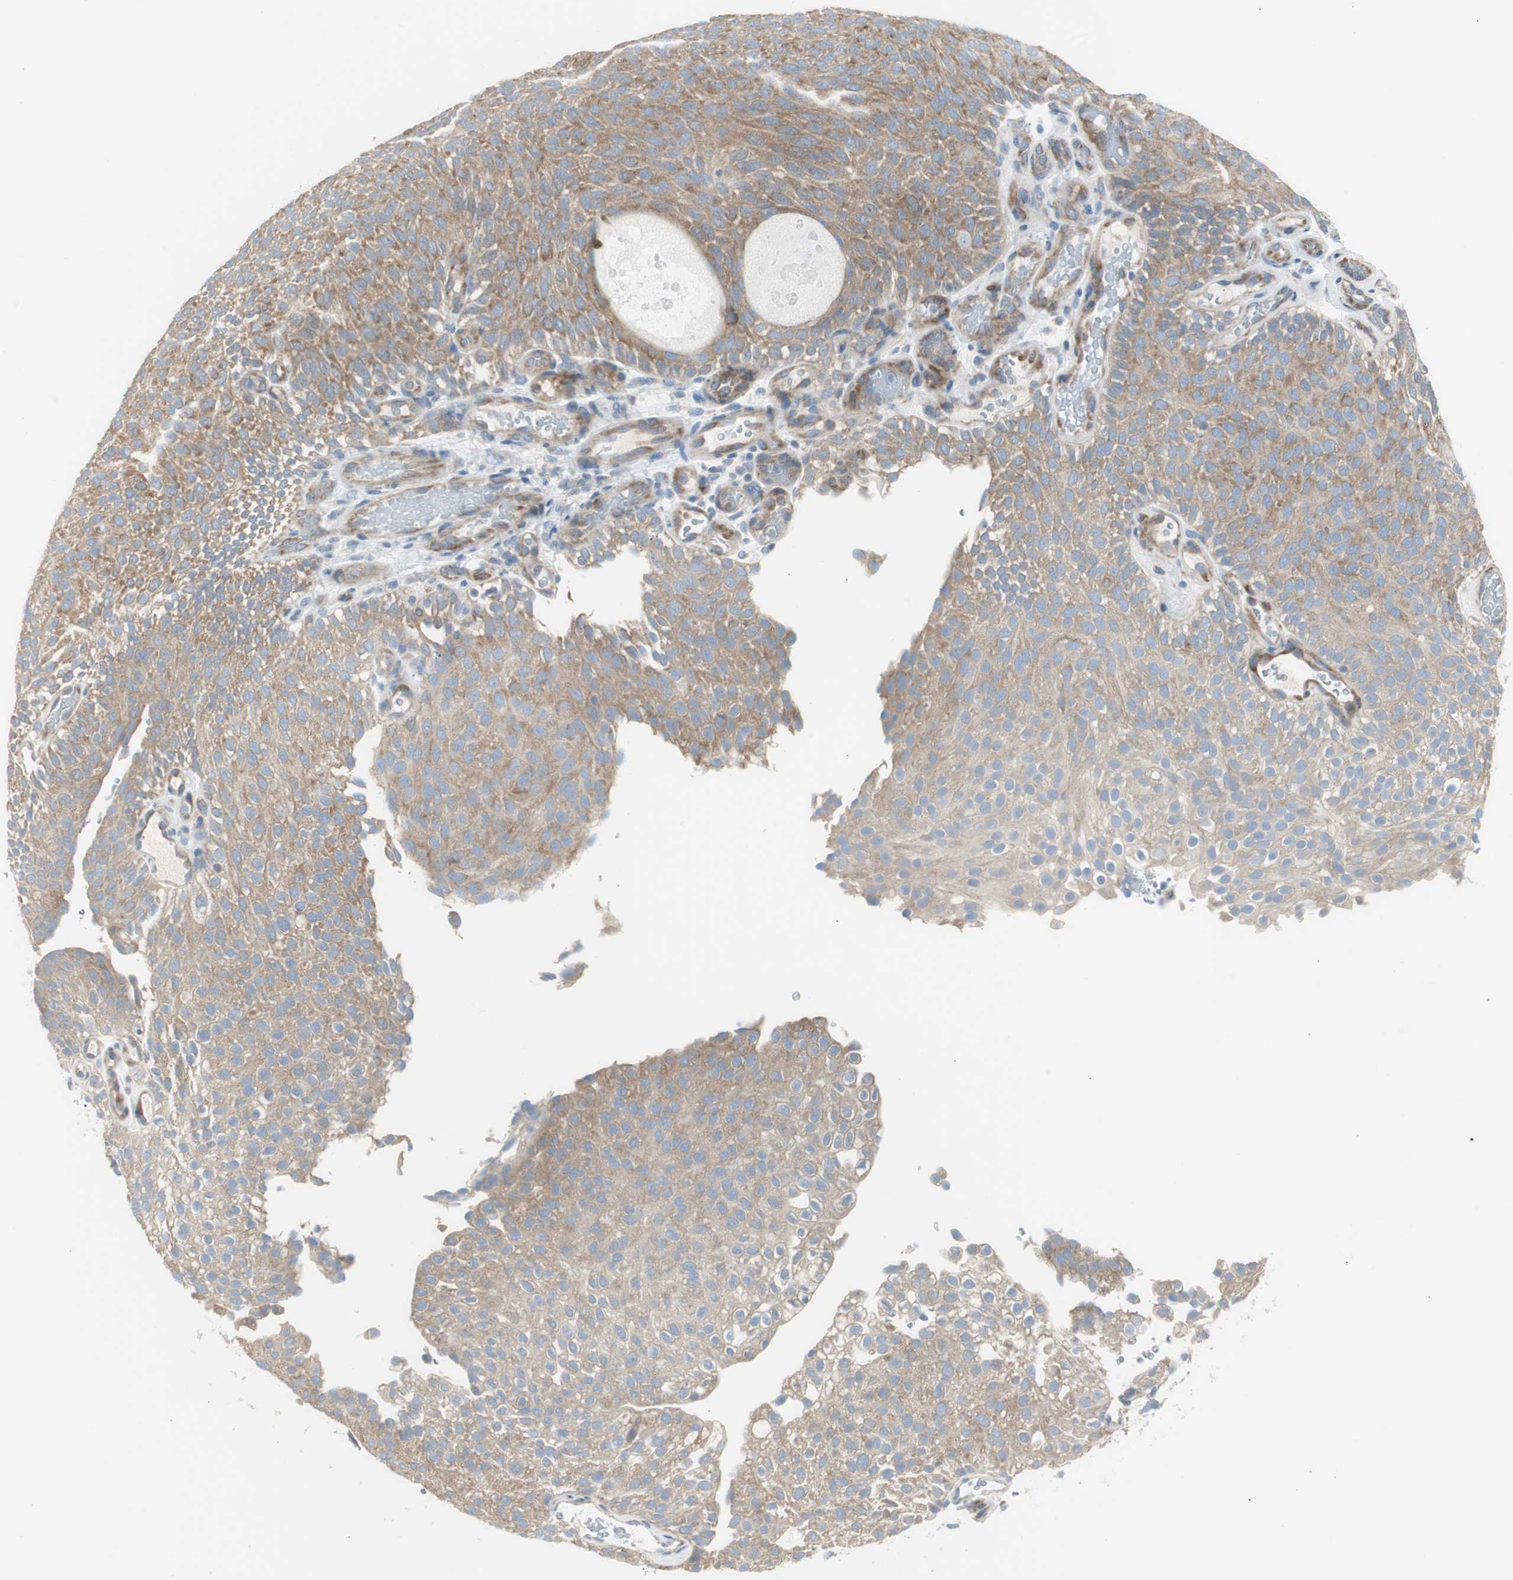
{"staining": {"intensity": "moderate", "quantity": ">75%", "location": "cytoplasmic/membranous"}, "tissue": "urothelial cancer", "cell_type": "Tumor cells", "image_type": "cancer", "snomed": [{"axis": "morphology", "description": "Urothelial carcinoma, Low grade"}, {"axis": "topography", "description": "Urinary bladder"}], "caption": "Urothelial carcinoma (low-grade) tissue reveals moderate cytoplasmic/membranous positivity in approximately >75% of tumor cells, visualized by immunohistochemistry.", "gene": "RPS12", "patient": {"sex": "male", "age": 78}}